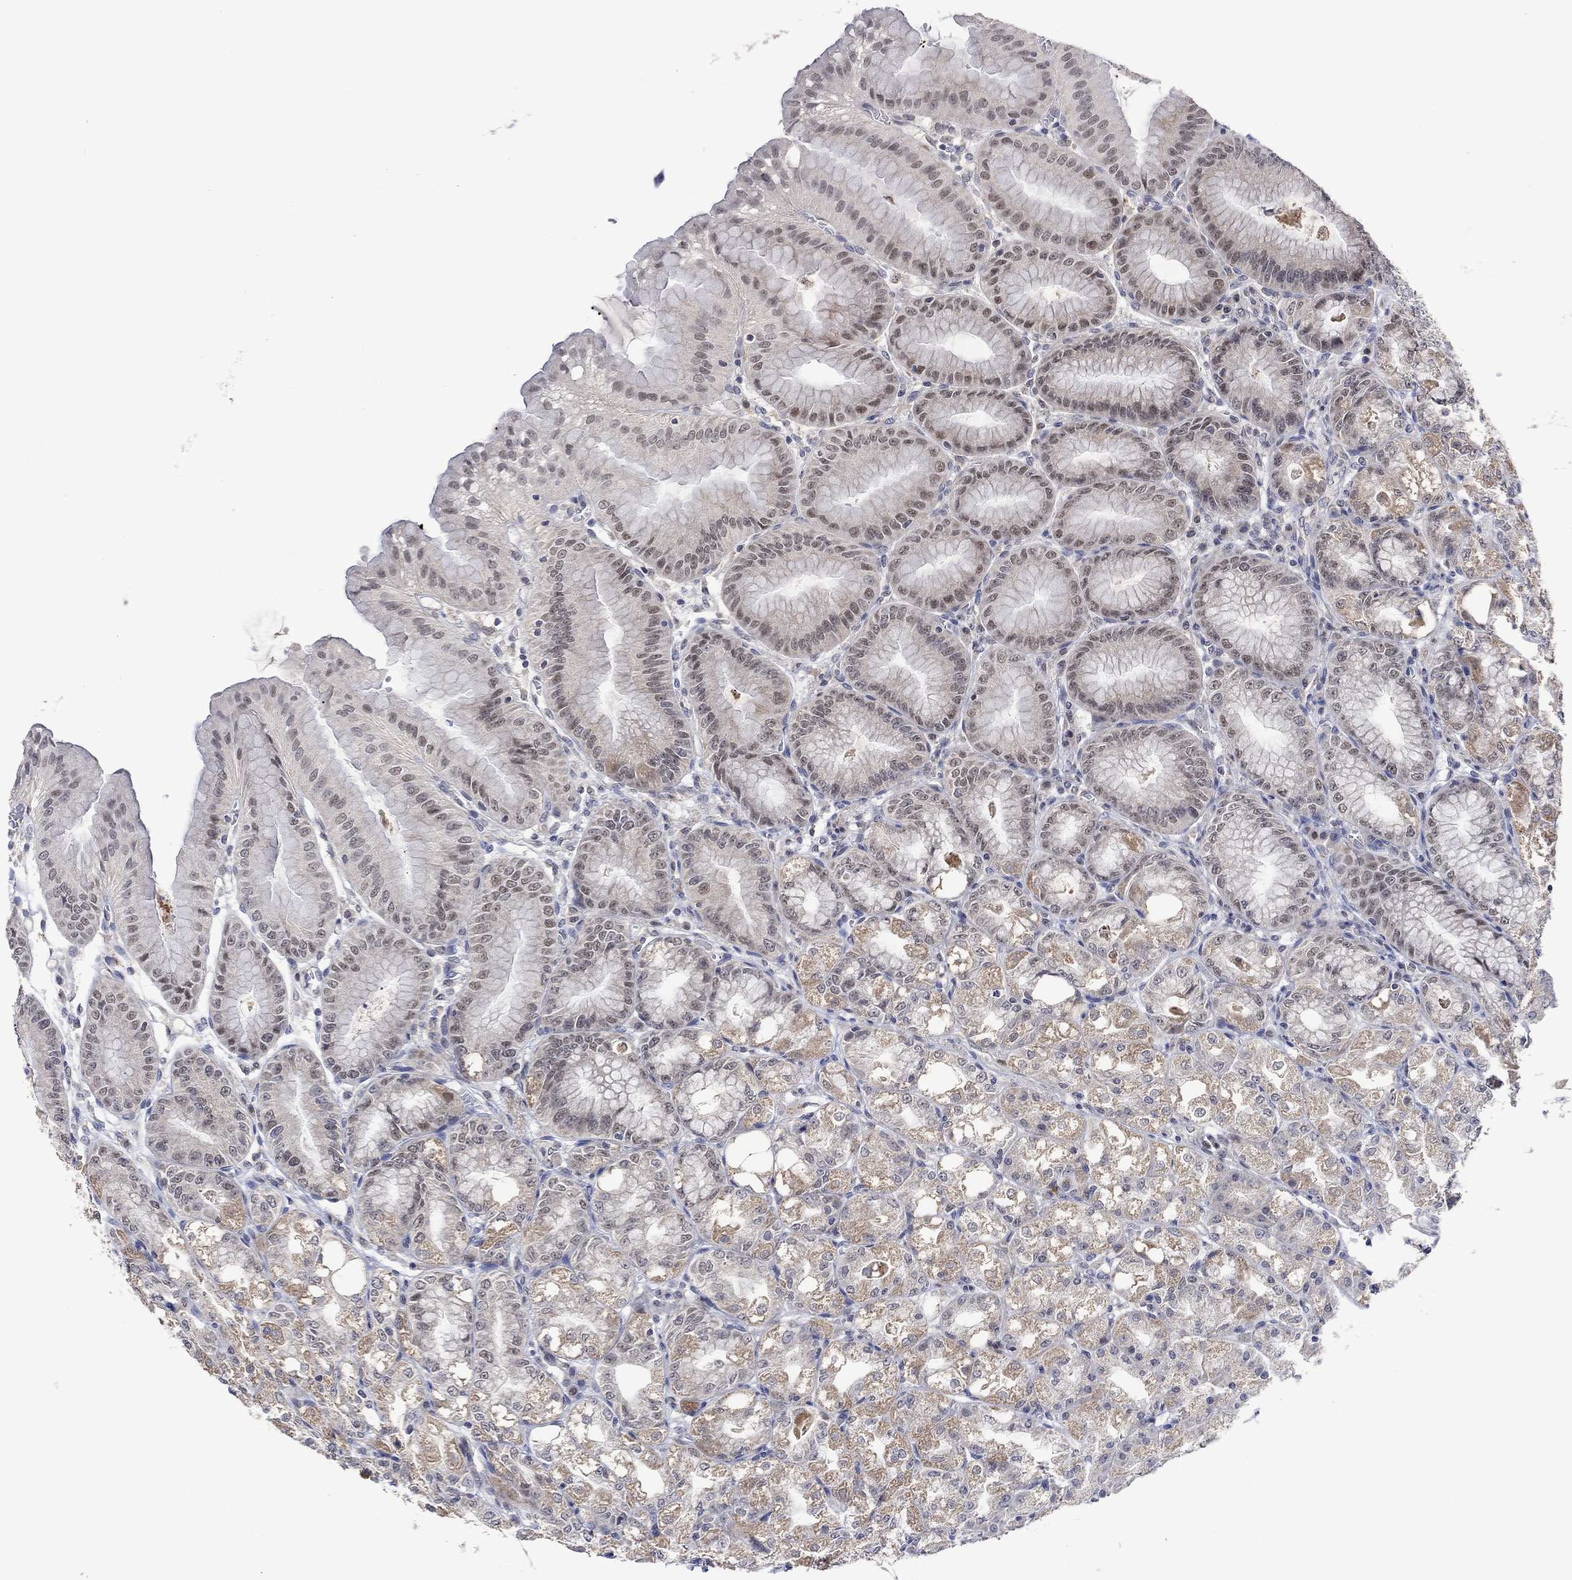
{"staining": {"intensity": "strong", "quantity": "<25%", "location": "cytoplasmic/membranous"}, "tissue": "stomach", "cell_type": "Glandular cells", "image_type": "normal", "snomed": [{"axis": "morphology", "description": "Normal tissue, NOS"}, {"axis": "topography", "description": "Stomach"}], "caption": "Benign stomach was stained to show a protein in brown. There is medium levels of strong cytoplasmic/membranous positivity in approximately <25% of glandular cells.", "gene": "SLC48A1", "patient": {"sex": "male", "age": 71}}